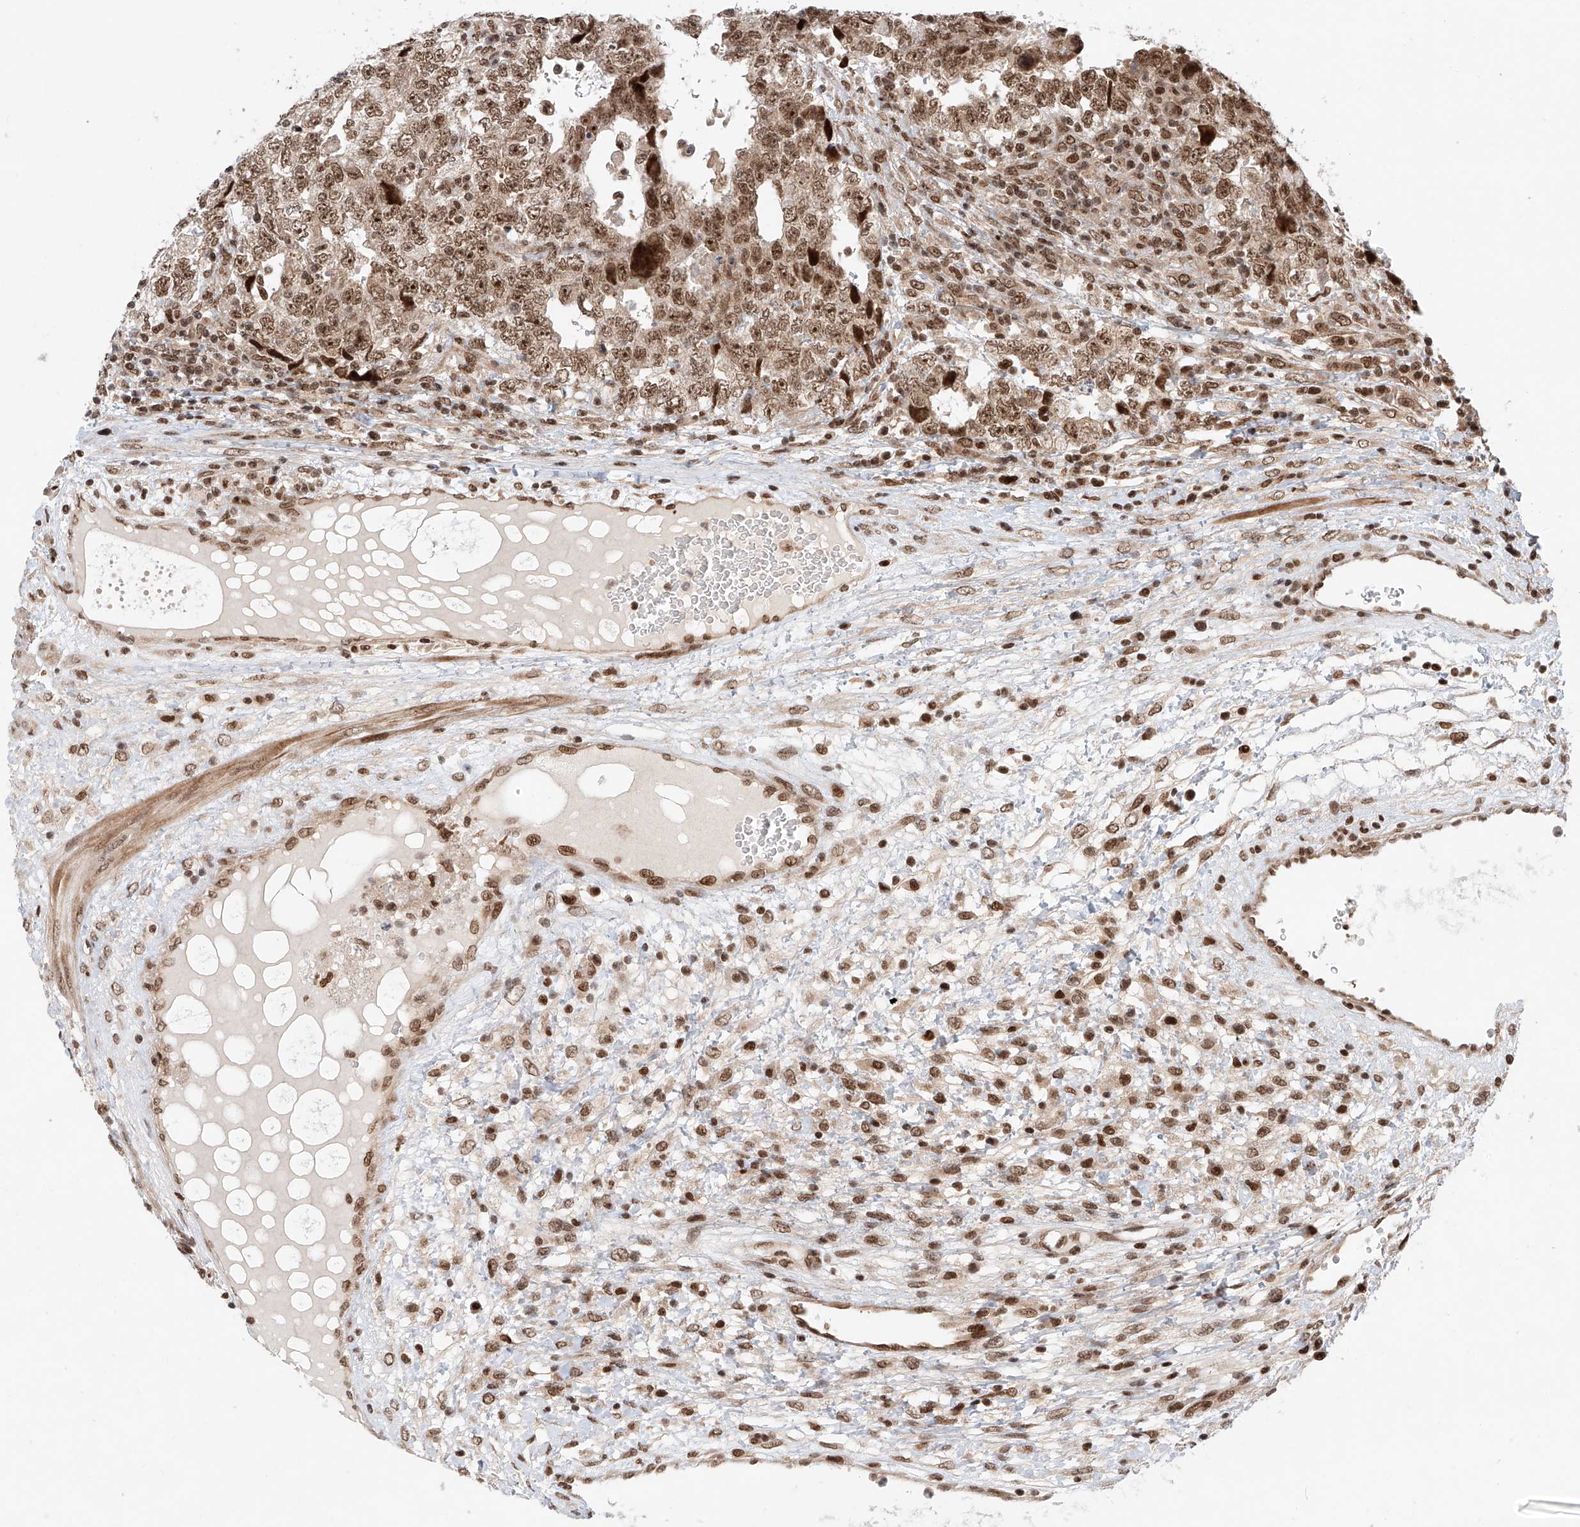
{"staining": {"intensity": "moderate", "quantity": ">75%", "location": "cytoplasmic/membranous,nuclear"}, "tissue": "testis cancer", "cell_type": "Tumor cells", "image_type": "cancer", "snomed": [{"axis": "morphology", "description": "Carcinoma, Embryonal, NOS"}, {"axis": "topography", "description": "Testis"}], "caption": "DAB immunohistochemical staining of embryonal carcinoma (testis) exhibits moderate cytoplasmic/membranous and nuclear protein staining in about >75% of tumor cells.", "gene": "ZNF470", "patient": {"sex": "male", "age": 37}}